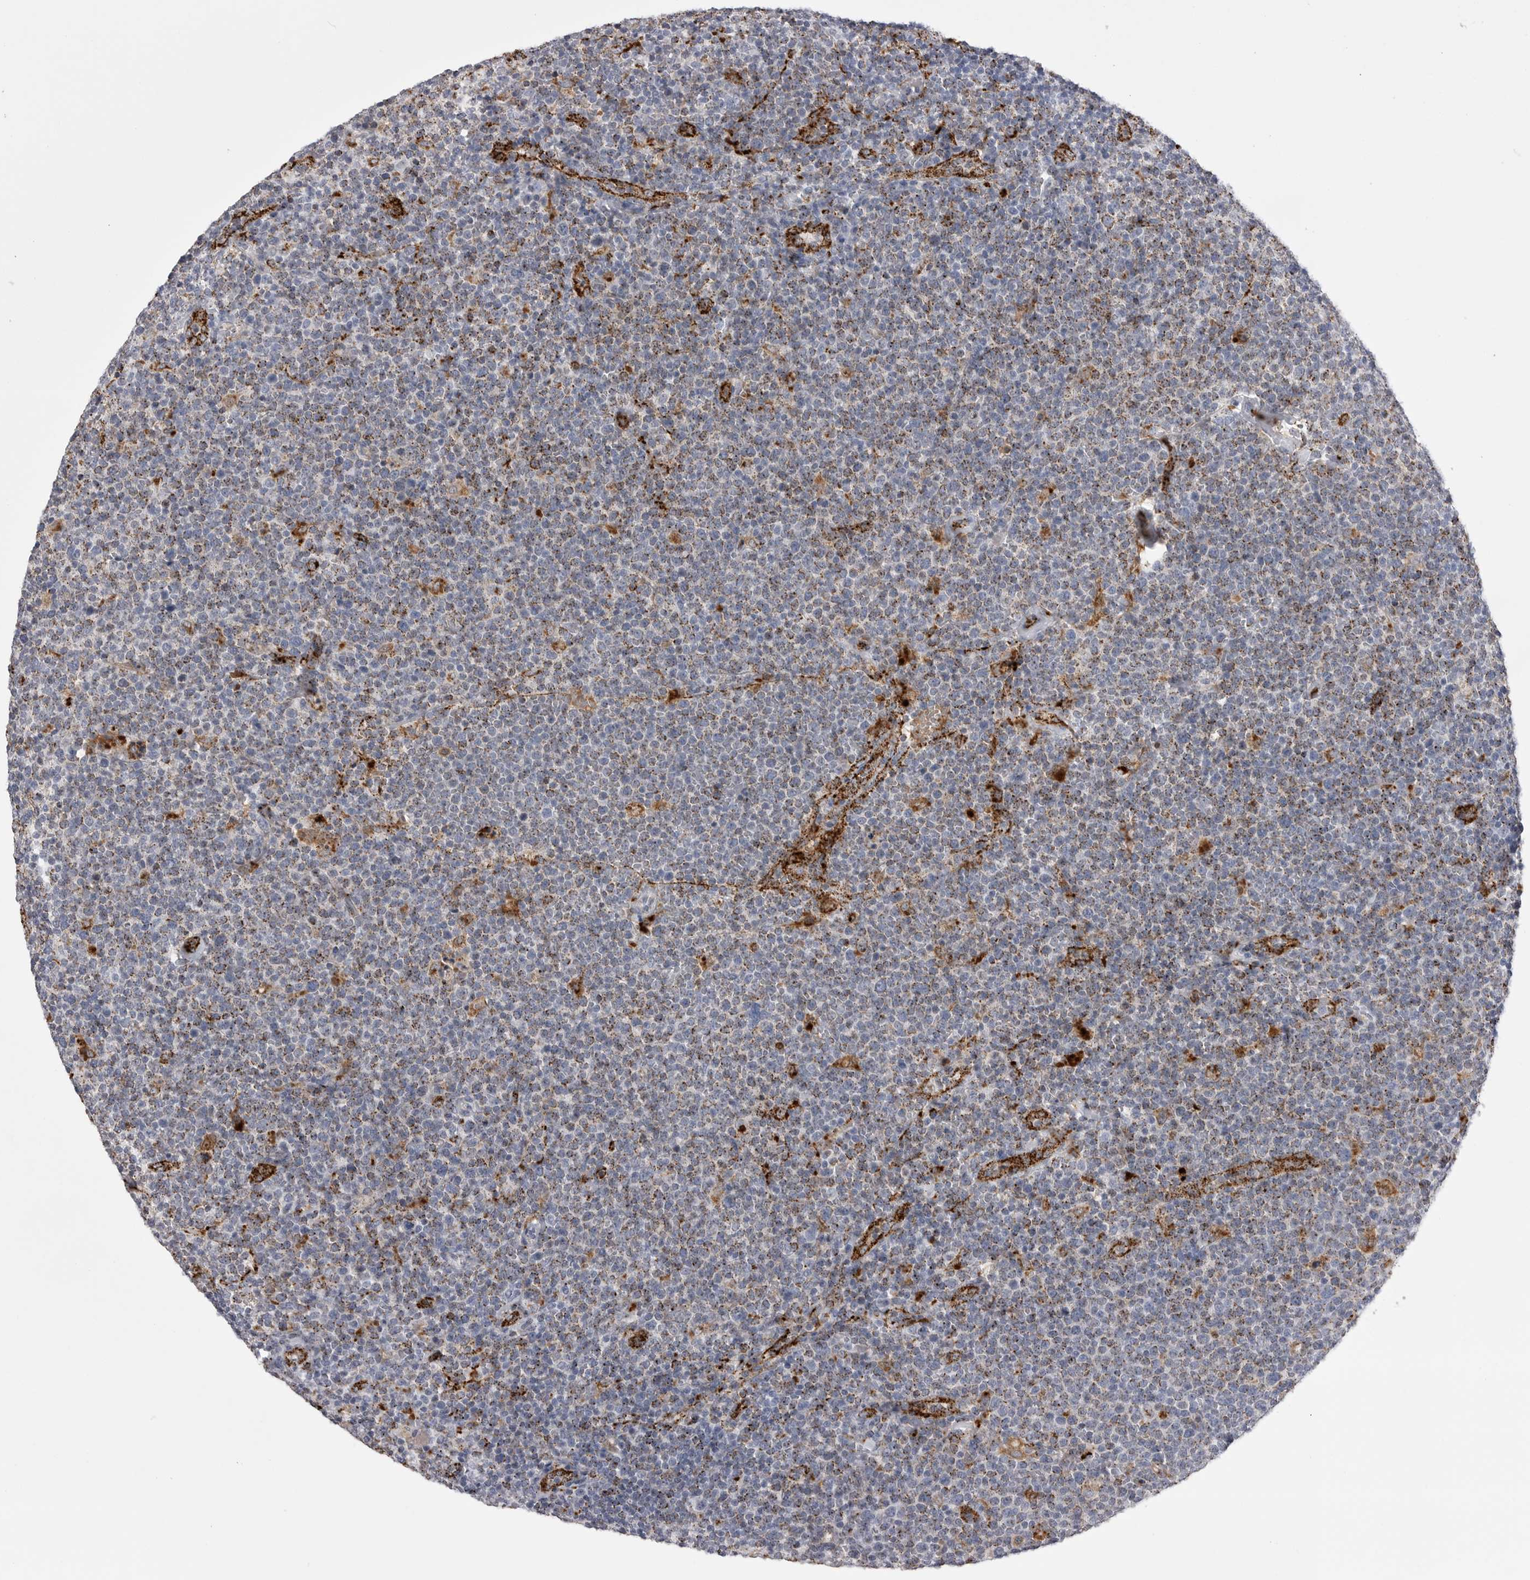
{"staining": {"intensity": "moderate", "quantity": ">75%", "location": "cytoplasmic/membranous"}, "tissue": "lymphoma", "cell_type": "Tumor cells", "image_type": "cancer", "snomed": [{"axis": "morphology", "description": "Malignant lymphoma, non-Hodgkin's type, High grade"}, {"axis": "topography", "description": "Lymph node"}], "caption": "Immunohistochemistry (IHC) image of neoplastic tissue: lymphoma stained using immunohistochemistry (IHC) exhibits medium levels of moderate protein expression localized specifically in the cytoplasmic/membranous of tumor cells, appearing as a cytoplasmic/membranous brown color.", "gene": "PSPN", "patient": {"sex": "male", "age": 61}}